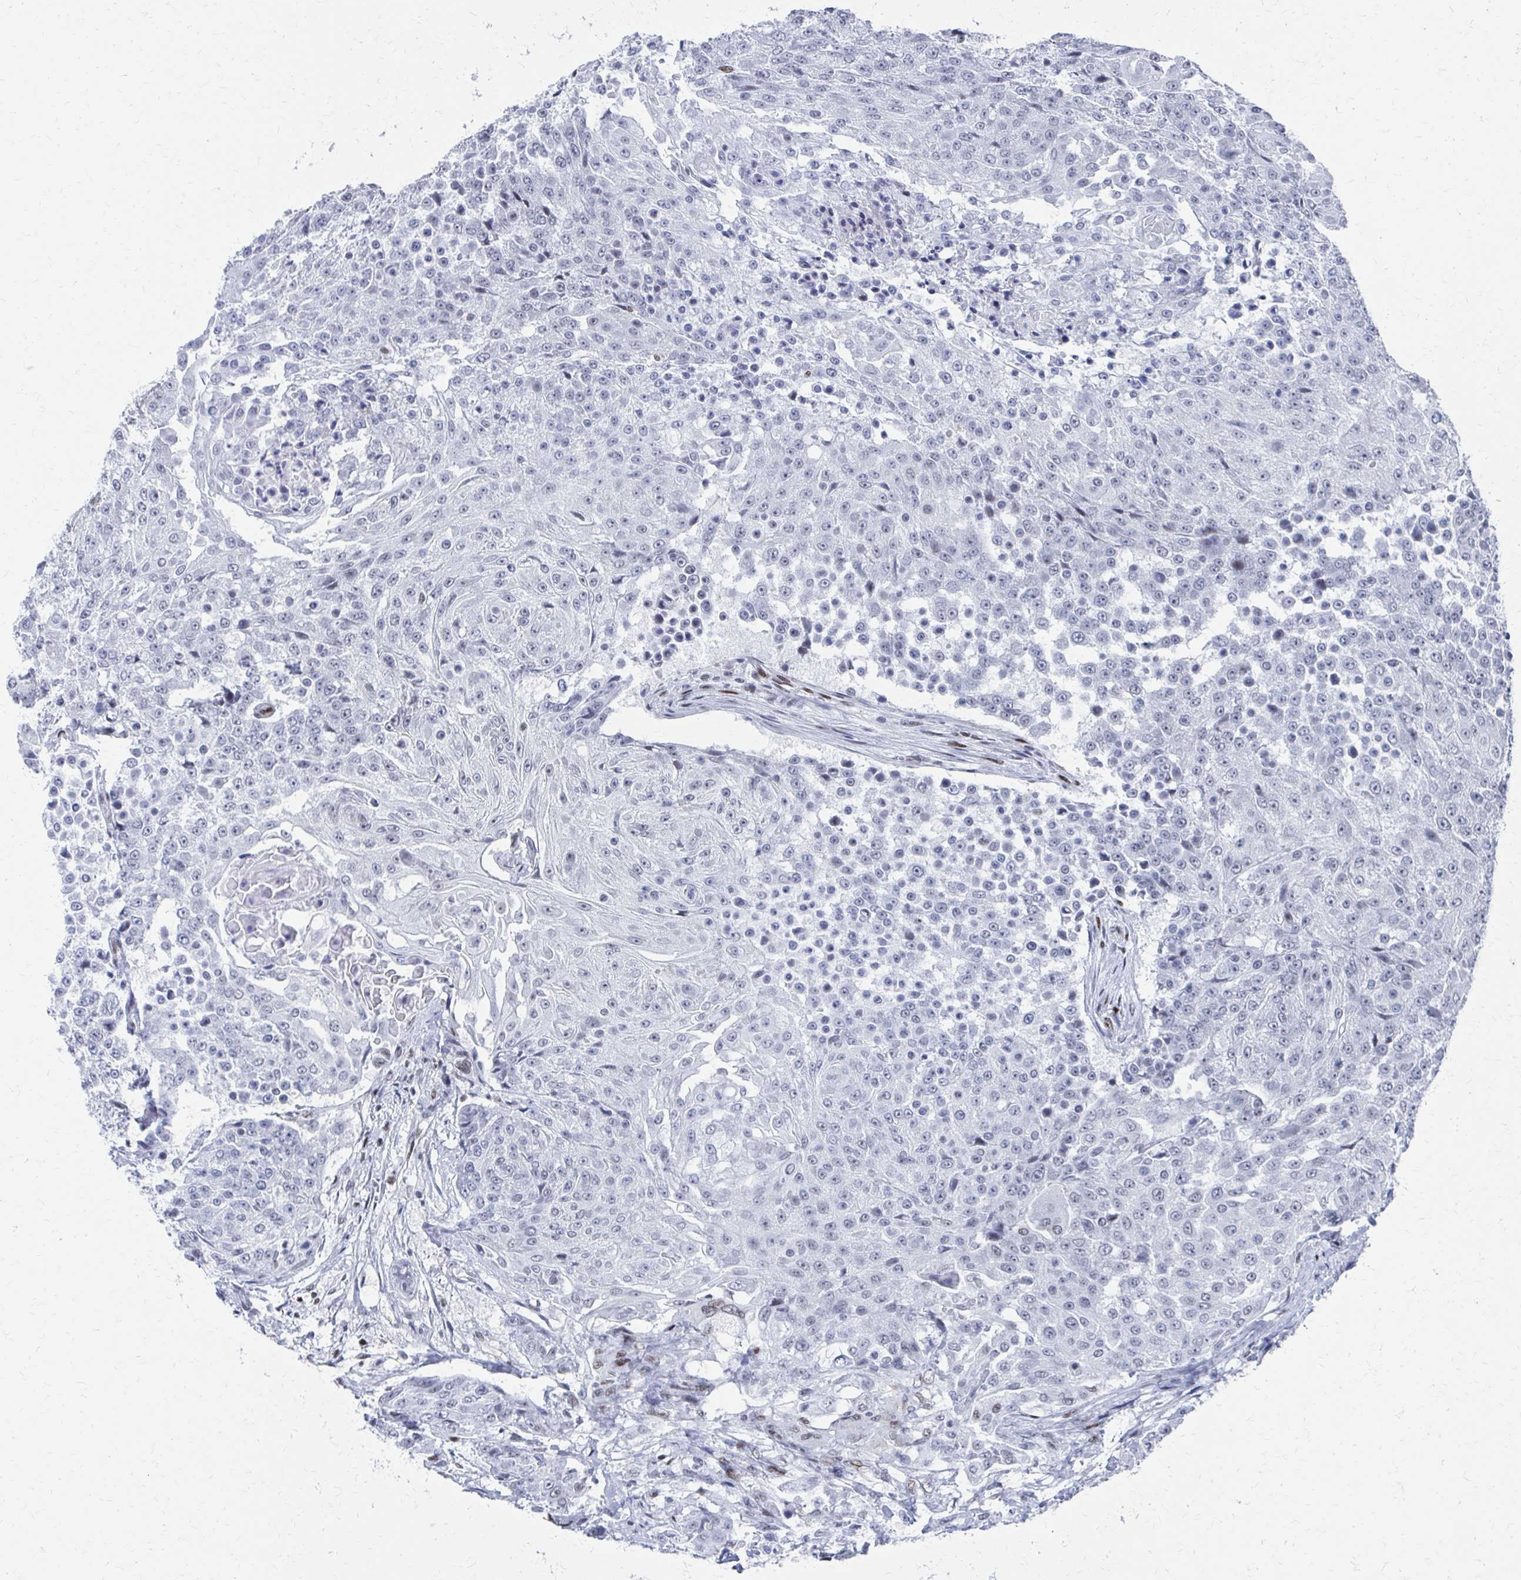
{"staining": {"intensity": "negative", "quantity": "none", "location": "none"}, "tissue": "urothelial cancer", "cell_type": "Tumor cells", "image_type": "cancer", "snomed": [{"axis": "morphology", "description": "Urothelial carcinoma, High grade"}, {"axis": "topography", "description": "Urinary bladder"}], "caption": "The micrograph exhibits no significant expression in tumor cells of high-grade urothelial carcinoma.", "gene": "CDIN1", "patient": {"sex": "female", "age": 63}}